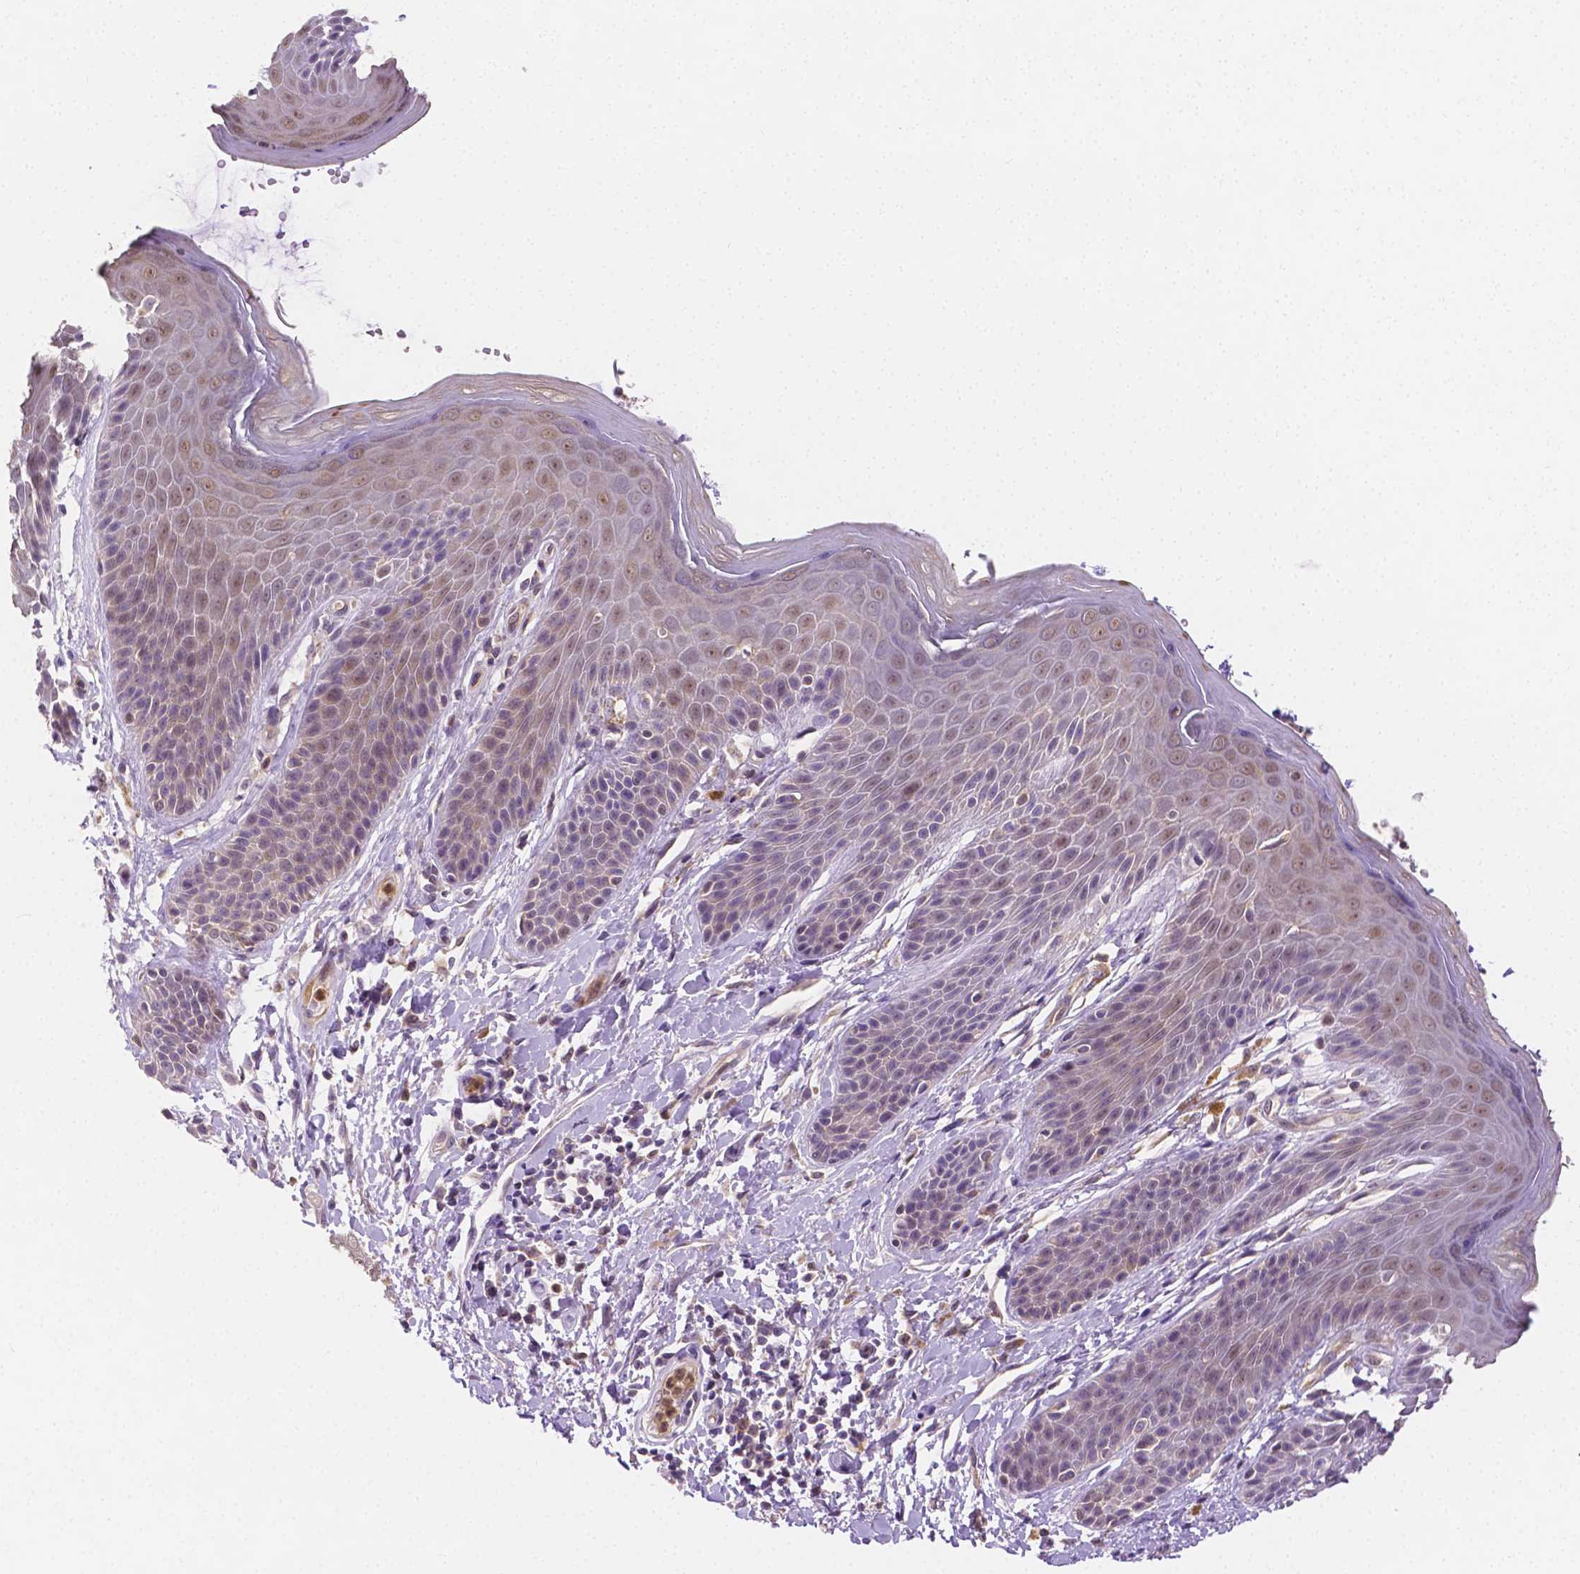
{"staining": {"intensity": "weak", "quantity": "<25%", "location": "nuclear"}, "tissue": "skin", "cell_type": "Epidermal cells", "image_type": "normal", "snomed": [{"axis": "morphology", "description": "Normal tissue, NOS"}, {"axis": "topography", "description": "Anal"}, {"axis": "topography", "description": "Peripheral nerve tissue"}], "caption": "Epidermal cells show no significant protein staining in normal skin.", "gene": "ZNRD2", "patient": {"sex": "male", "age": 51}}